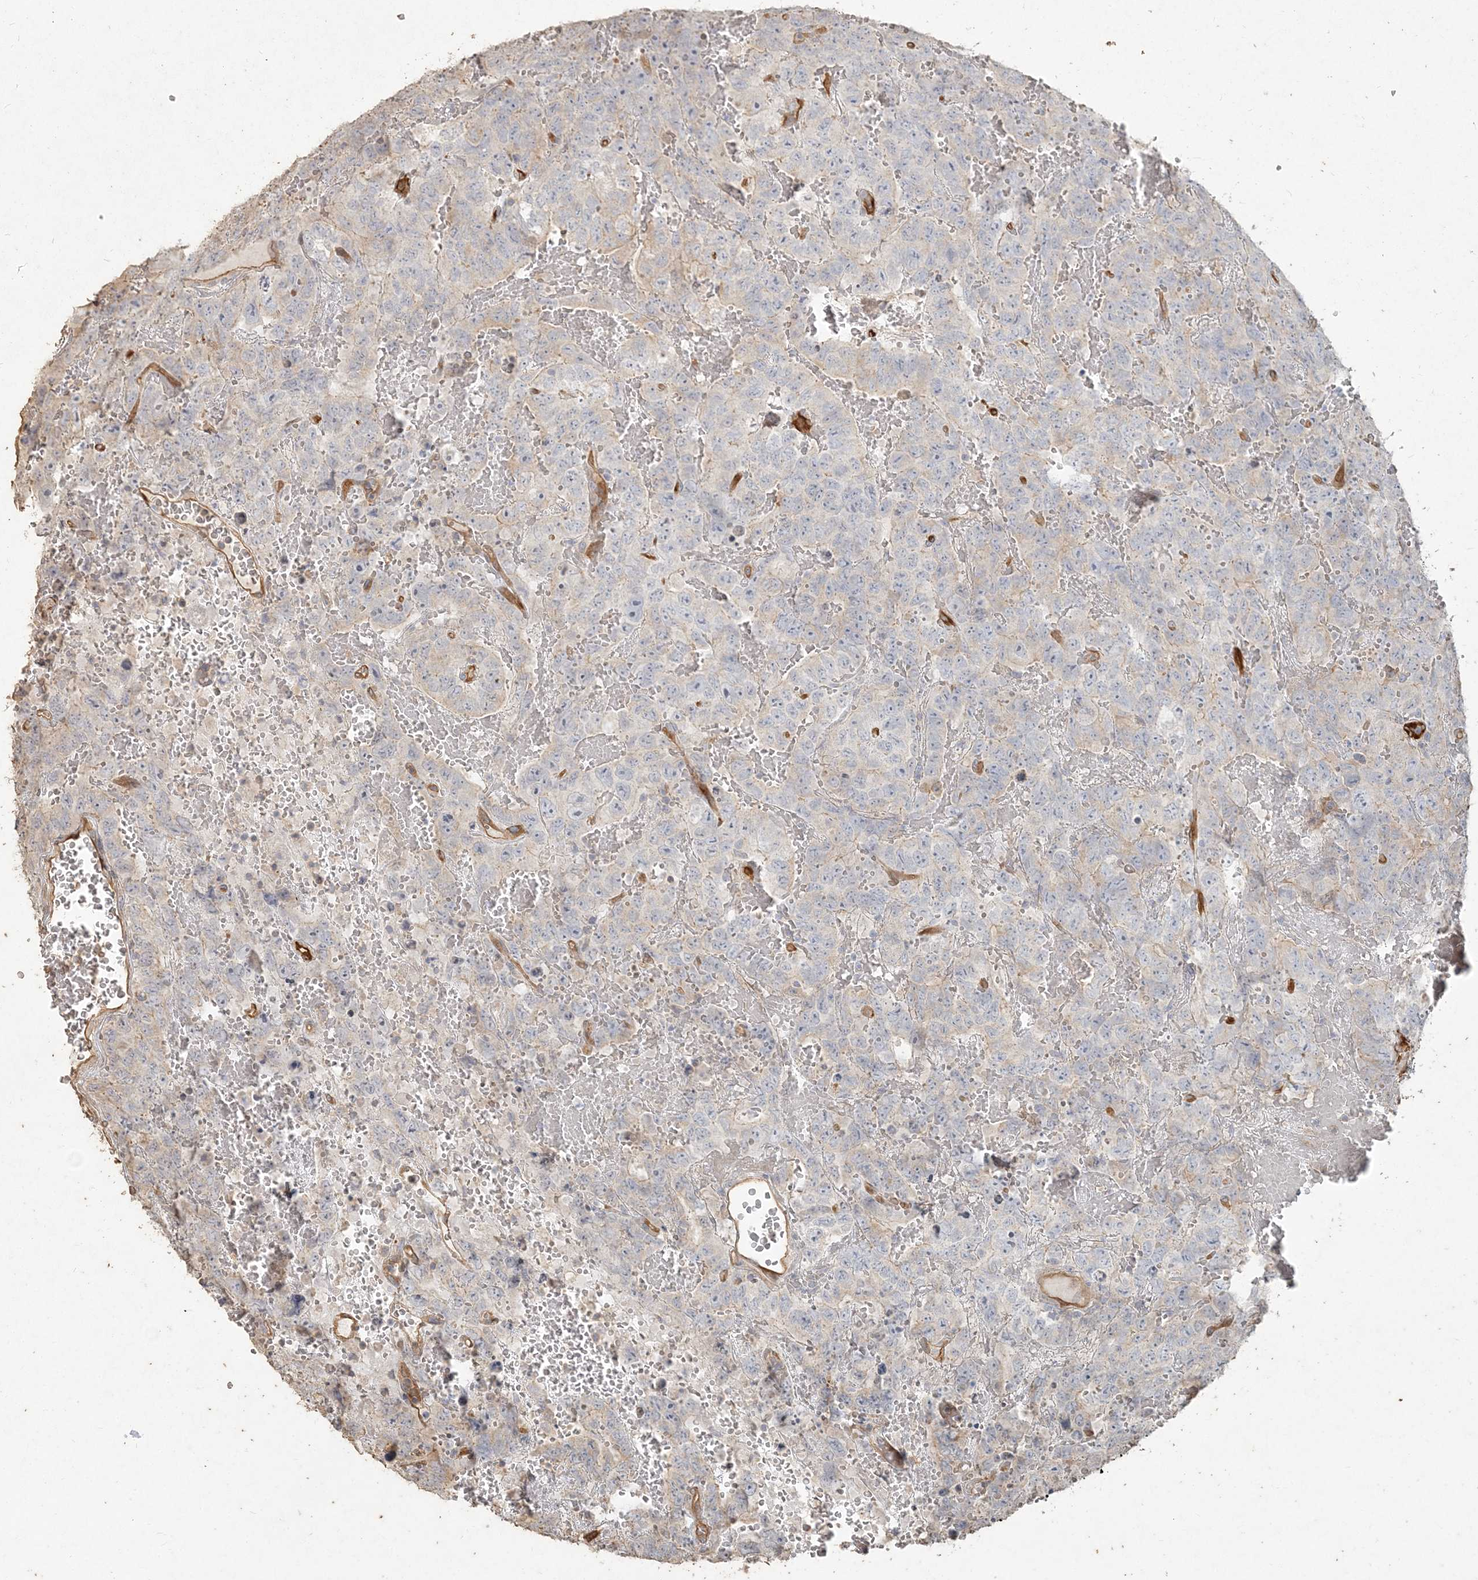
{"staining": {"intensity": "negative", "quantity": "none", "location": "none"}, "tissue": "testis cancer", "cell_type": "Tumor cells", "image_type": "cancer", "snomed": [{"axis": "morphology", "description": "Carcinoma, Embryonal, NOS"}, {"axis": "topography", "description": "Testis"}], "caption": "IHC photomicrograph of human testis cancer stained for a protein (brown), which shows no staining in tumor cells.", "gene": "RNF145", "patient": {"sex": "male", "age": 45}}